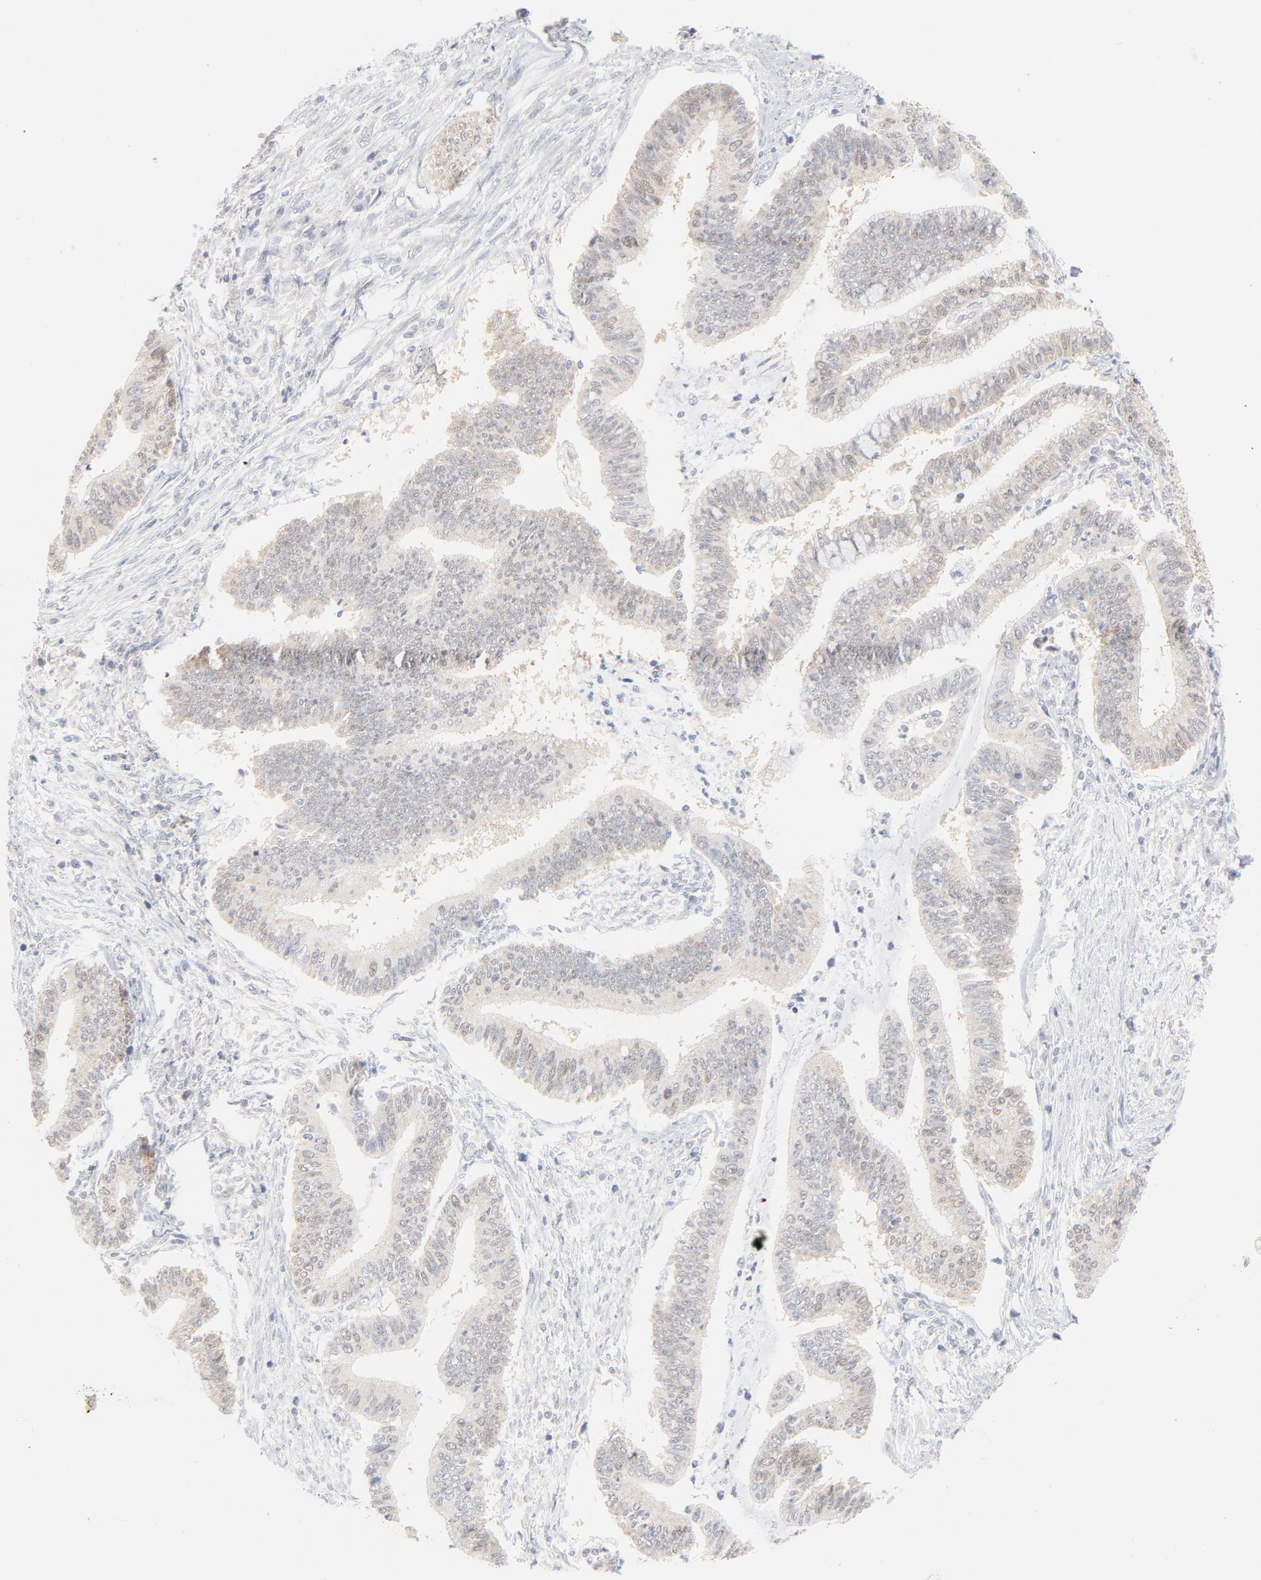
{"staining": {"intensity": "negative", "quantity": "none", "location": "none"}, "tissue": "cervical cancer", "cell_type": "Tumor cells", "image_type": "cancer", "snomed": [{"axis": "morphology", "description": "Adenocarcinoma, NOS"}, {"axis": "topography", "description": "Cervix"}], "caption": "A histopathology image of human cervical cancer is negative for staining in tumor cells.", "gene": "UBL4A", "patient": {"sex": "female", "age": 36}}